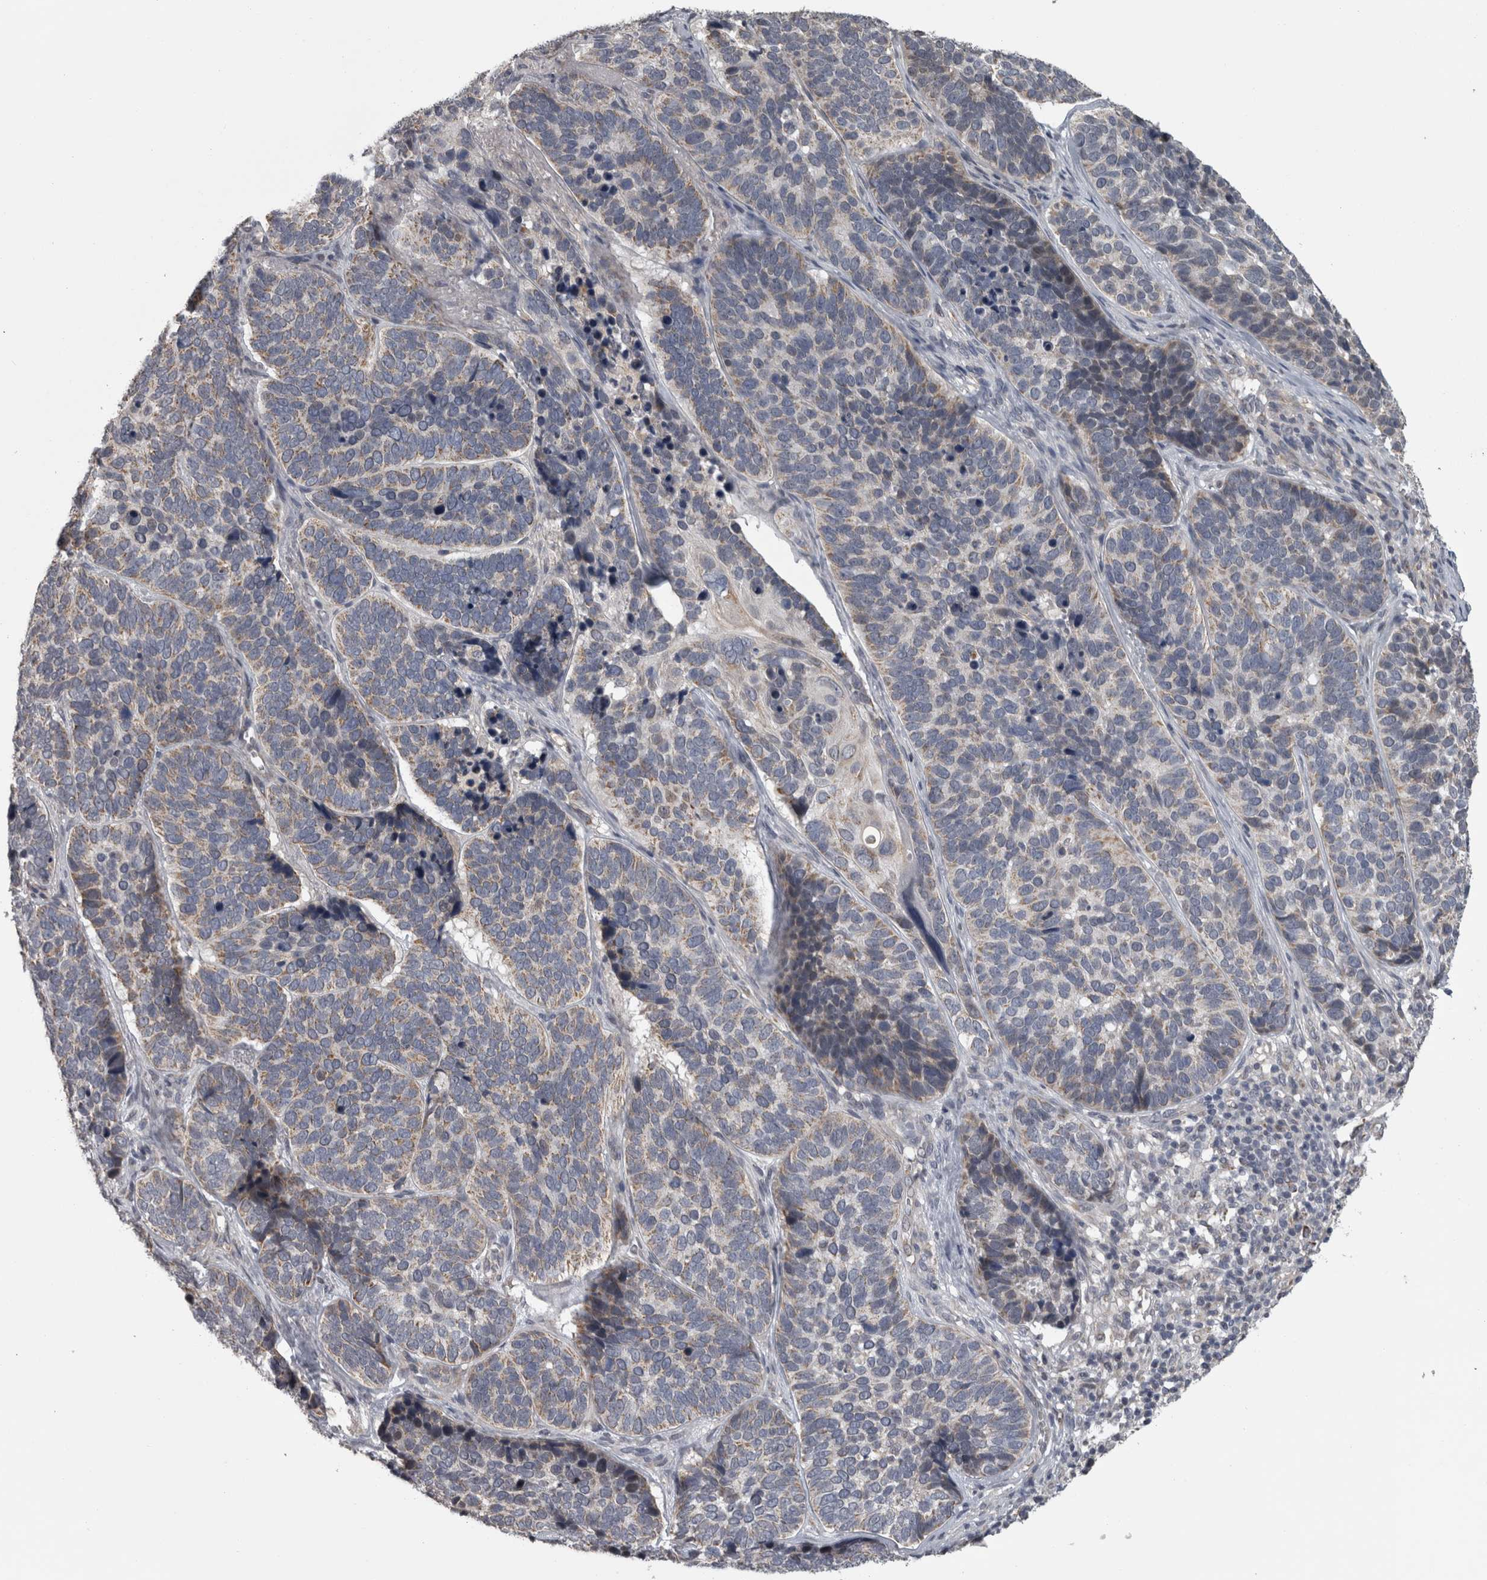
{"staining": {"intensity": "weak", "quantity": "<25%", "location": "cytoplasmic/membranous"}, "tissue": "skin cancer", "cell_type": "Tumor cells", "image_type": "cancer", "snomed": [{"axis": "morphology", "description": "Basal cell carcinoma"}, {"axis": "topography", "description": "Skin"}], "caption": "High magnification brightfield microscopy of skin basal cell carcinoma stained with DAB (3,3'-diaminobenzidine) (brown) and counterstained with hematoxylin (blue): tumor cells show no significant positivity.", "gene": "DBT", "patient": {"sex": "male", "age": 62}}